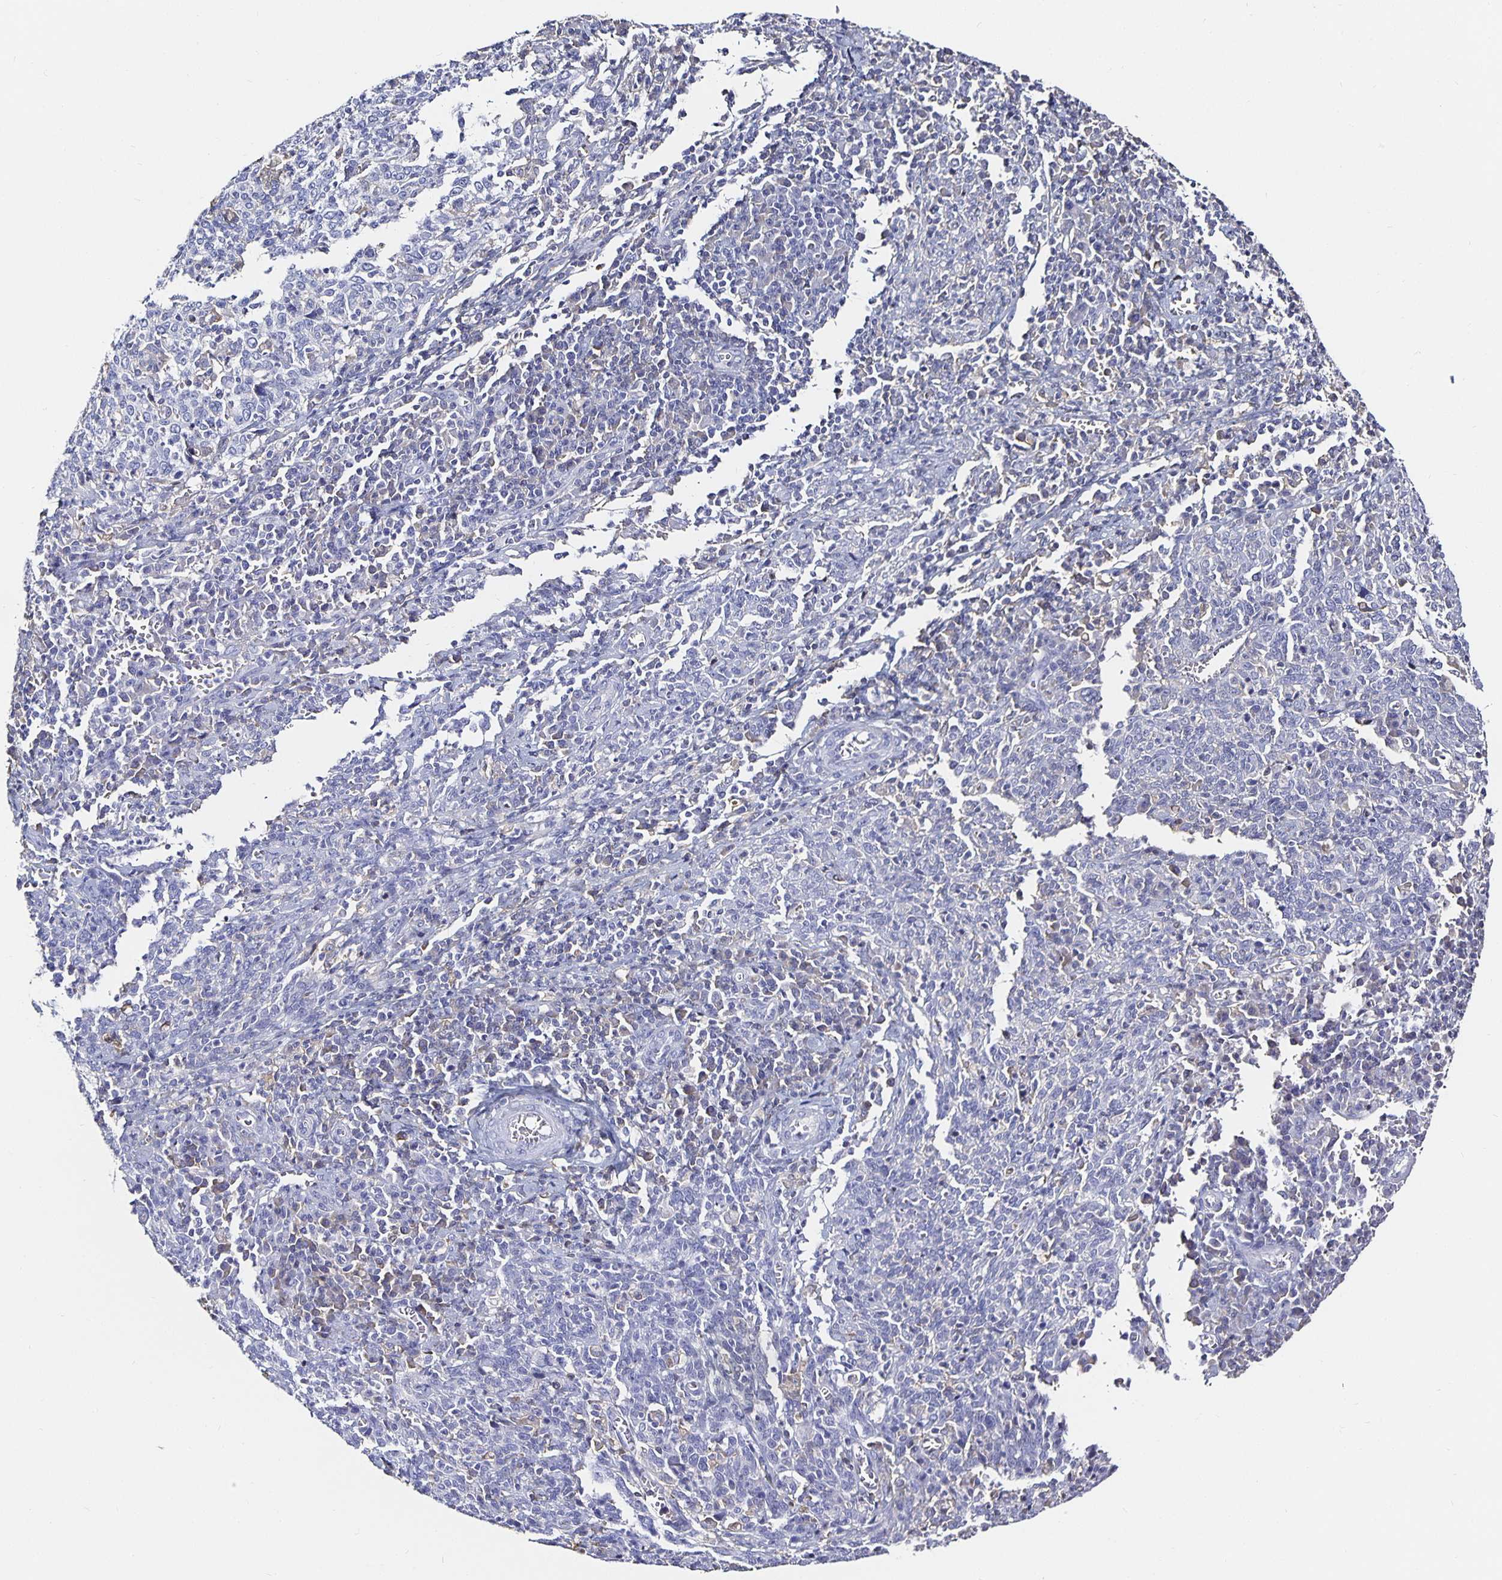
{"staining": {"intensity": "negative", "quantity": "none", "location": "none"}, "tissue": "cervical cancer", "cell_type": "Tumor cells", "image_type": "cancer", "snomed": [{"axis": "morphology", "description": "Squamous cell carcinoma, NOS"}, {"axis": "topography", "description": "Cervix"}], "caption": "Photomicrograph shows no protein staining in tumor cells of cervical cancer tissue. The staining is performed using DAB (3,3'-diaminobenzidine) brown chromogen with nuclei counter-stained in using hematoxylin.", "gene": "TTR", "patient": {"sex": "female", "age": 46}}